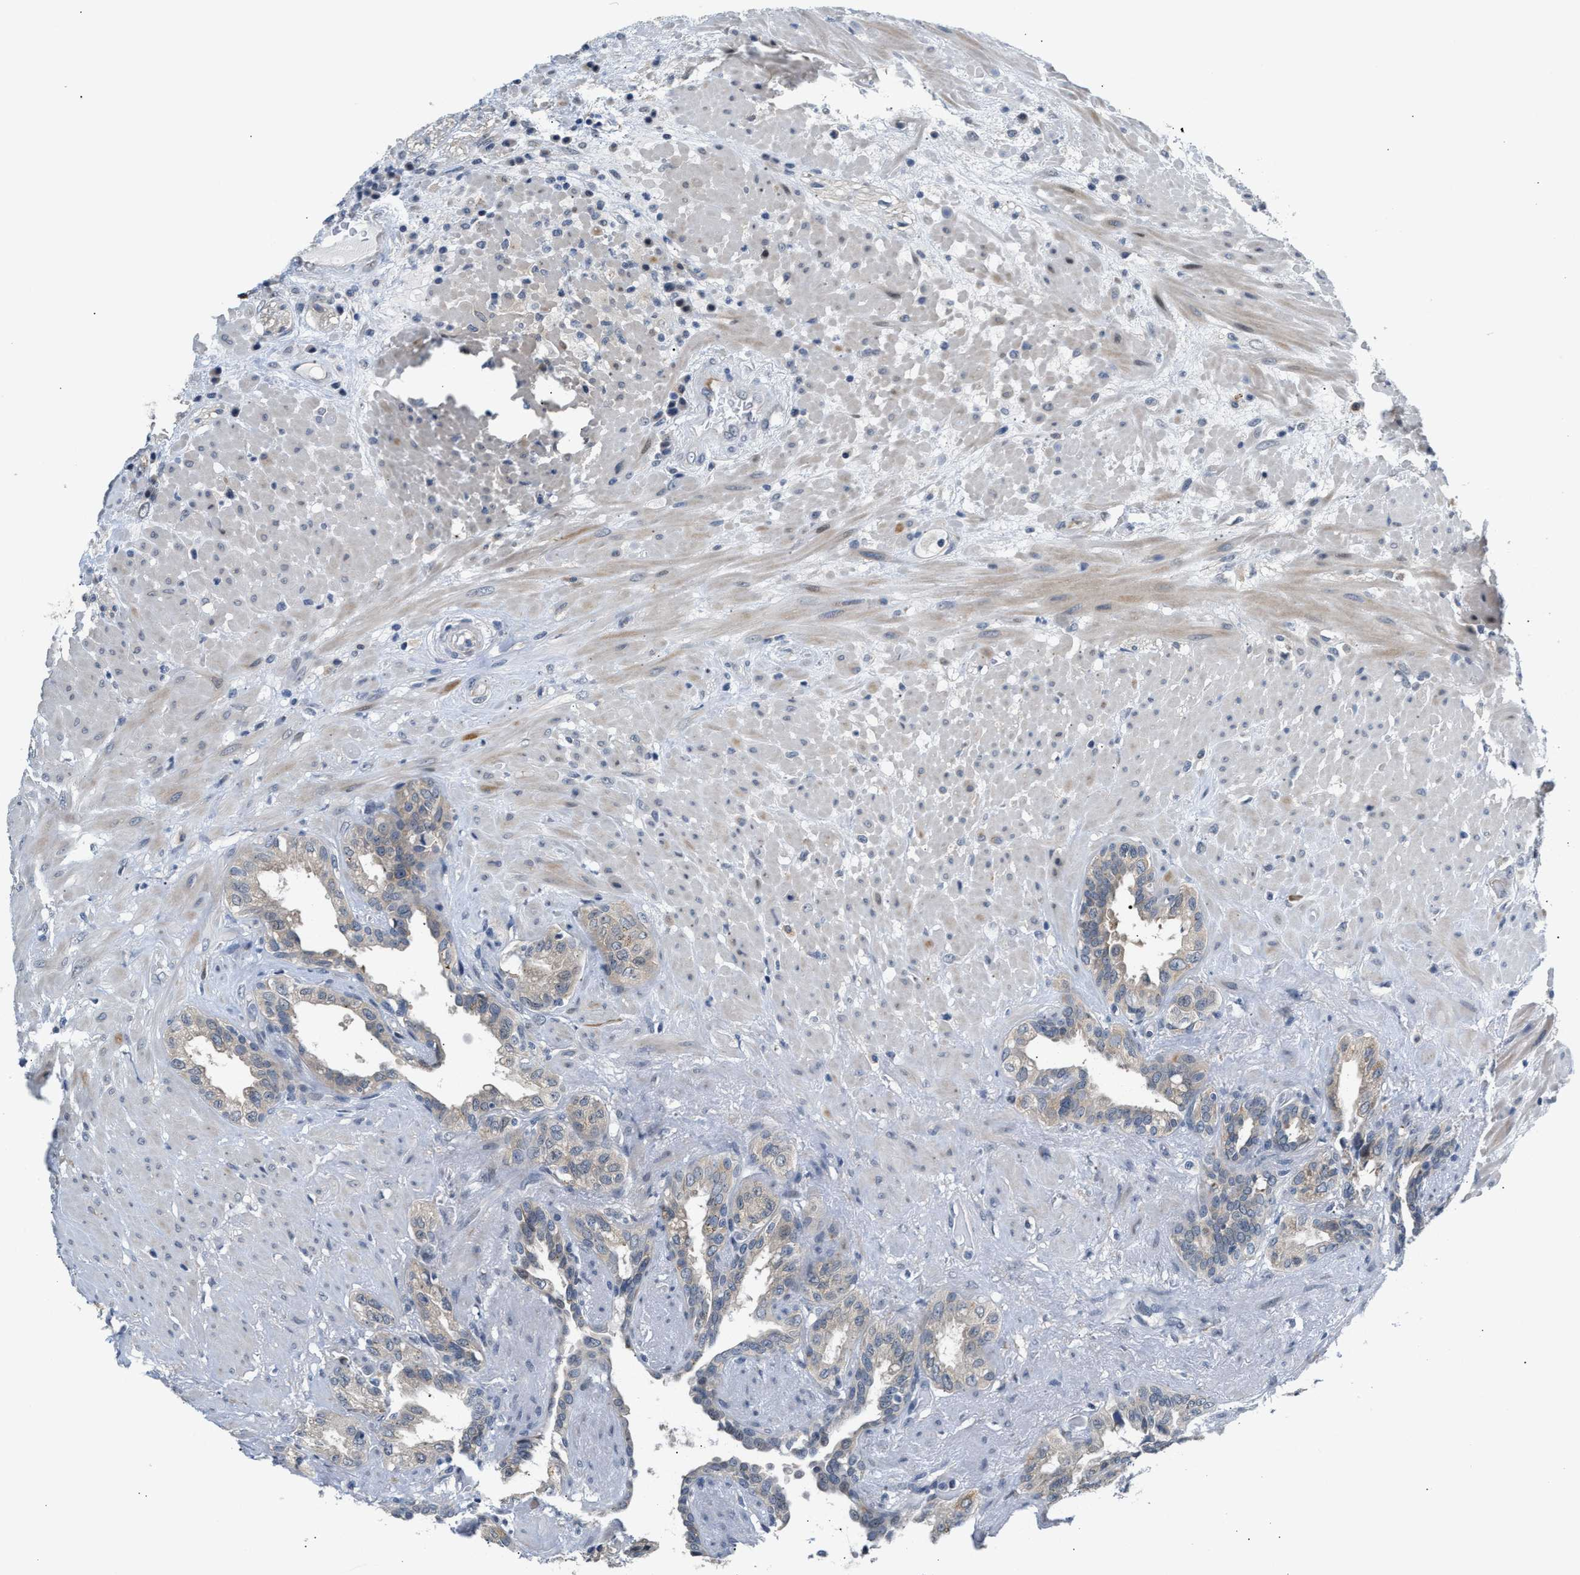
{"staining": {"intensity": "weak", "quantity": "<25%", "location": "cytoplasmic/membranous"}, "tissue": "seminal vesicle", "cell_type": "Glandular cells", "image_type": "normal", "snomed": [{"axis": "morphology", "description": "Normal tissue, NOS"}, {"axis": "topography", "description": "Seminal veicle"}], "caption": "This image is of benign seminal vesicle stained with immunohistochemistry to label a protein in brown with the nuclei are counter-stained blue. There is no expression in glandular cells.", "gene": "PPM1H", "patient": {"sex": "male", "age": 61}}